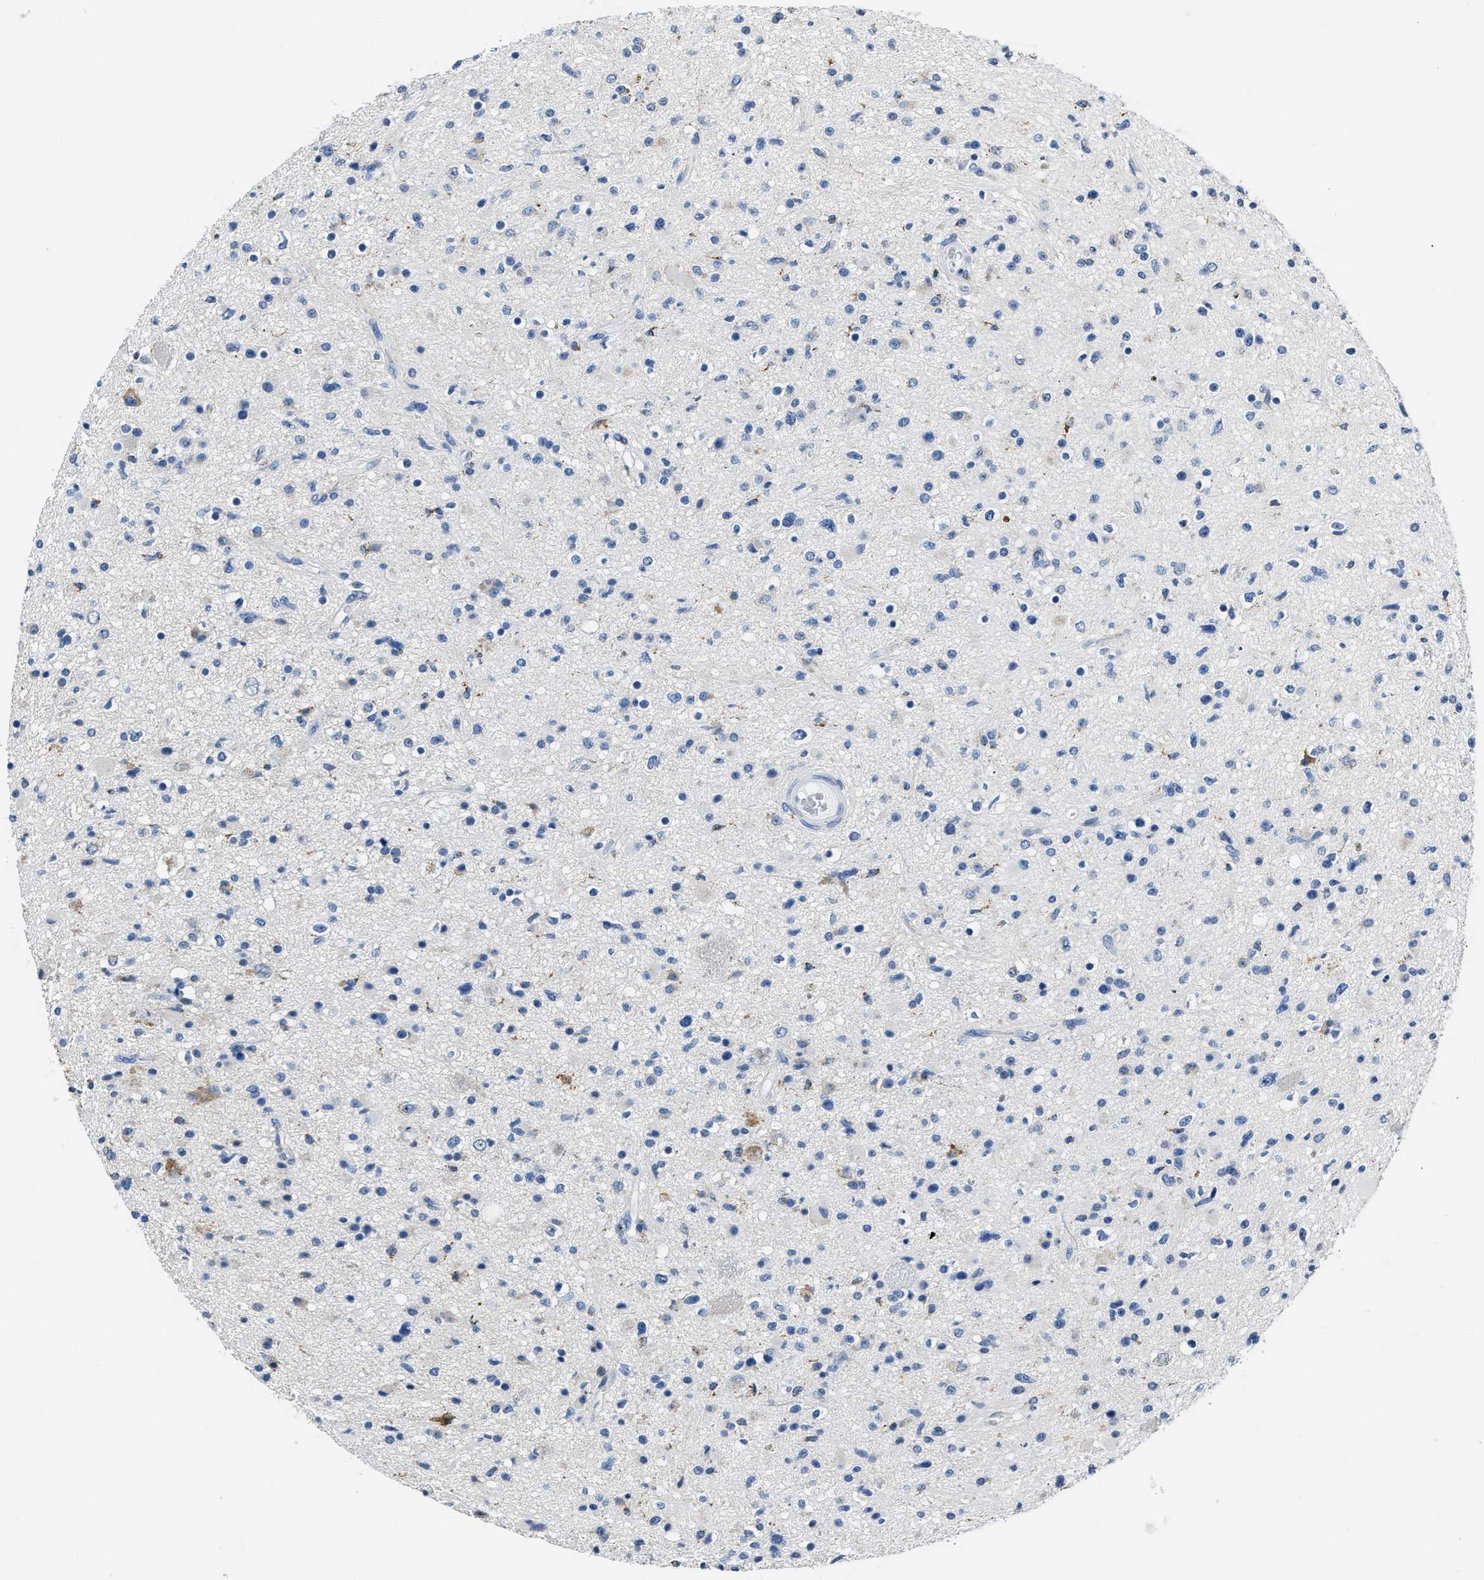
{"staining": {"intensity": "negative", "quantity": "none", "location": "none"}, "tissue": "glioma", "cell_type": "Tumor cells", "image_type": "cancer", "snomed": [{"axis": "morphology", "description": "Glioma, malignant, High grade"}, {"axis": "topography", "description": "Brain"}], "caption": "There is no significant staining in tumor cells of glioma. (DAB (3,3'-diaminobenzidine) immunohistochemistry (IHC), high magnification).", "gene": "AMACR", "patient": {"sex": "male", "age": 33}}